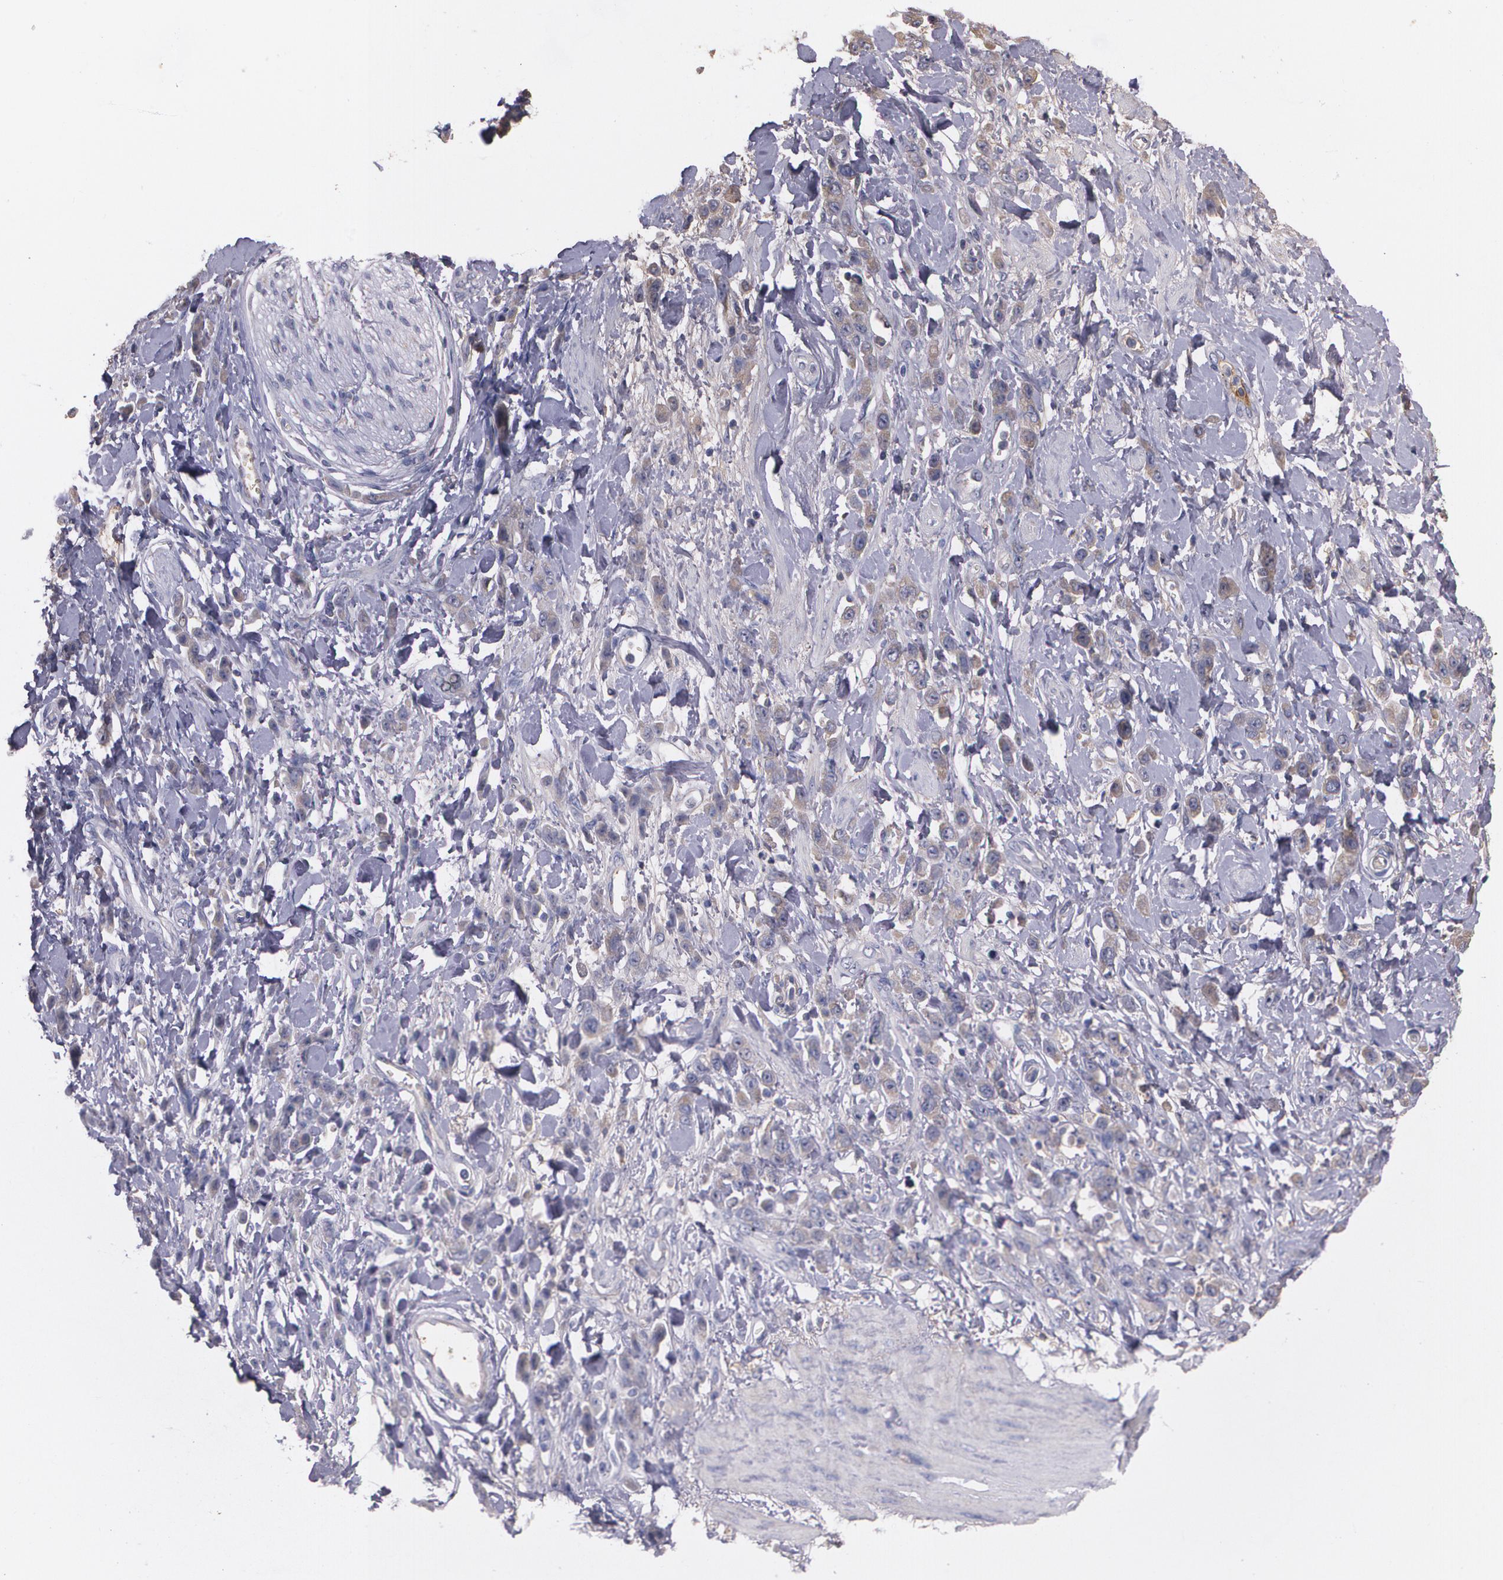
{"staining": {"intensity": "weak", "quantity": "25%-75%", "location": "cytoplasmic/membranous"}, "tissue": "stomach cancer", "cell_type": "Tumor cells", "image_type": "cancer", "snomed": [{"axis": "morphology", "description": "Normal tissue, NOS"}, {"axis": "morphology", "description": "Adenocarcinoma, NOS"}, {"axis": "topography", "description": "Stomach"}], "caption": "The histopathology image displays immunohistochemical staining of adenocarcinoma (stomach). There is weak cytoplasmic/membranous positivity is present in about 25%-75% of tumor cells. Nuclei are stained in blue.", "gene": "AMBP", "patient": {"sex": "male", "age": 82}}